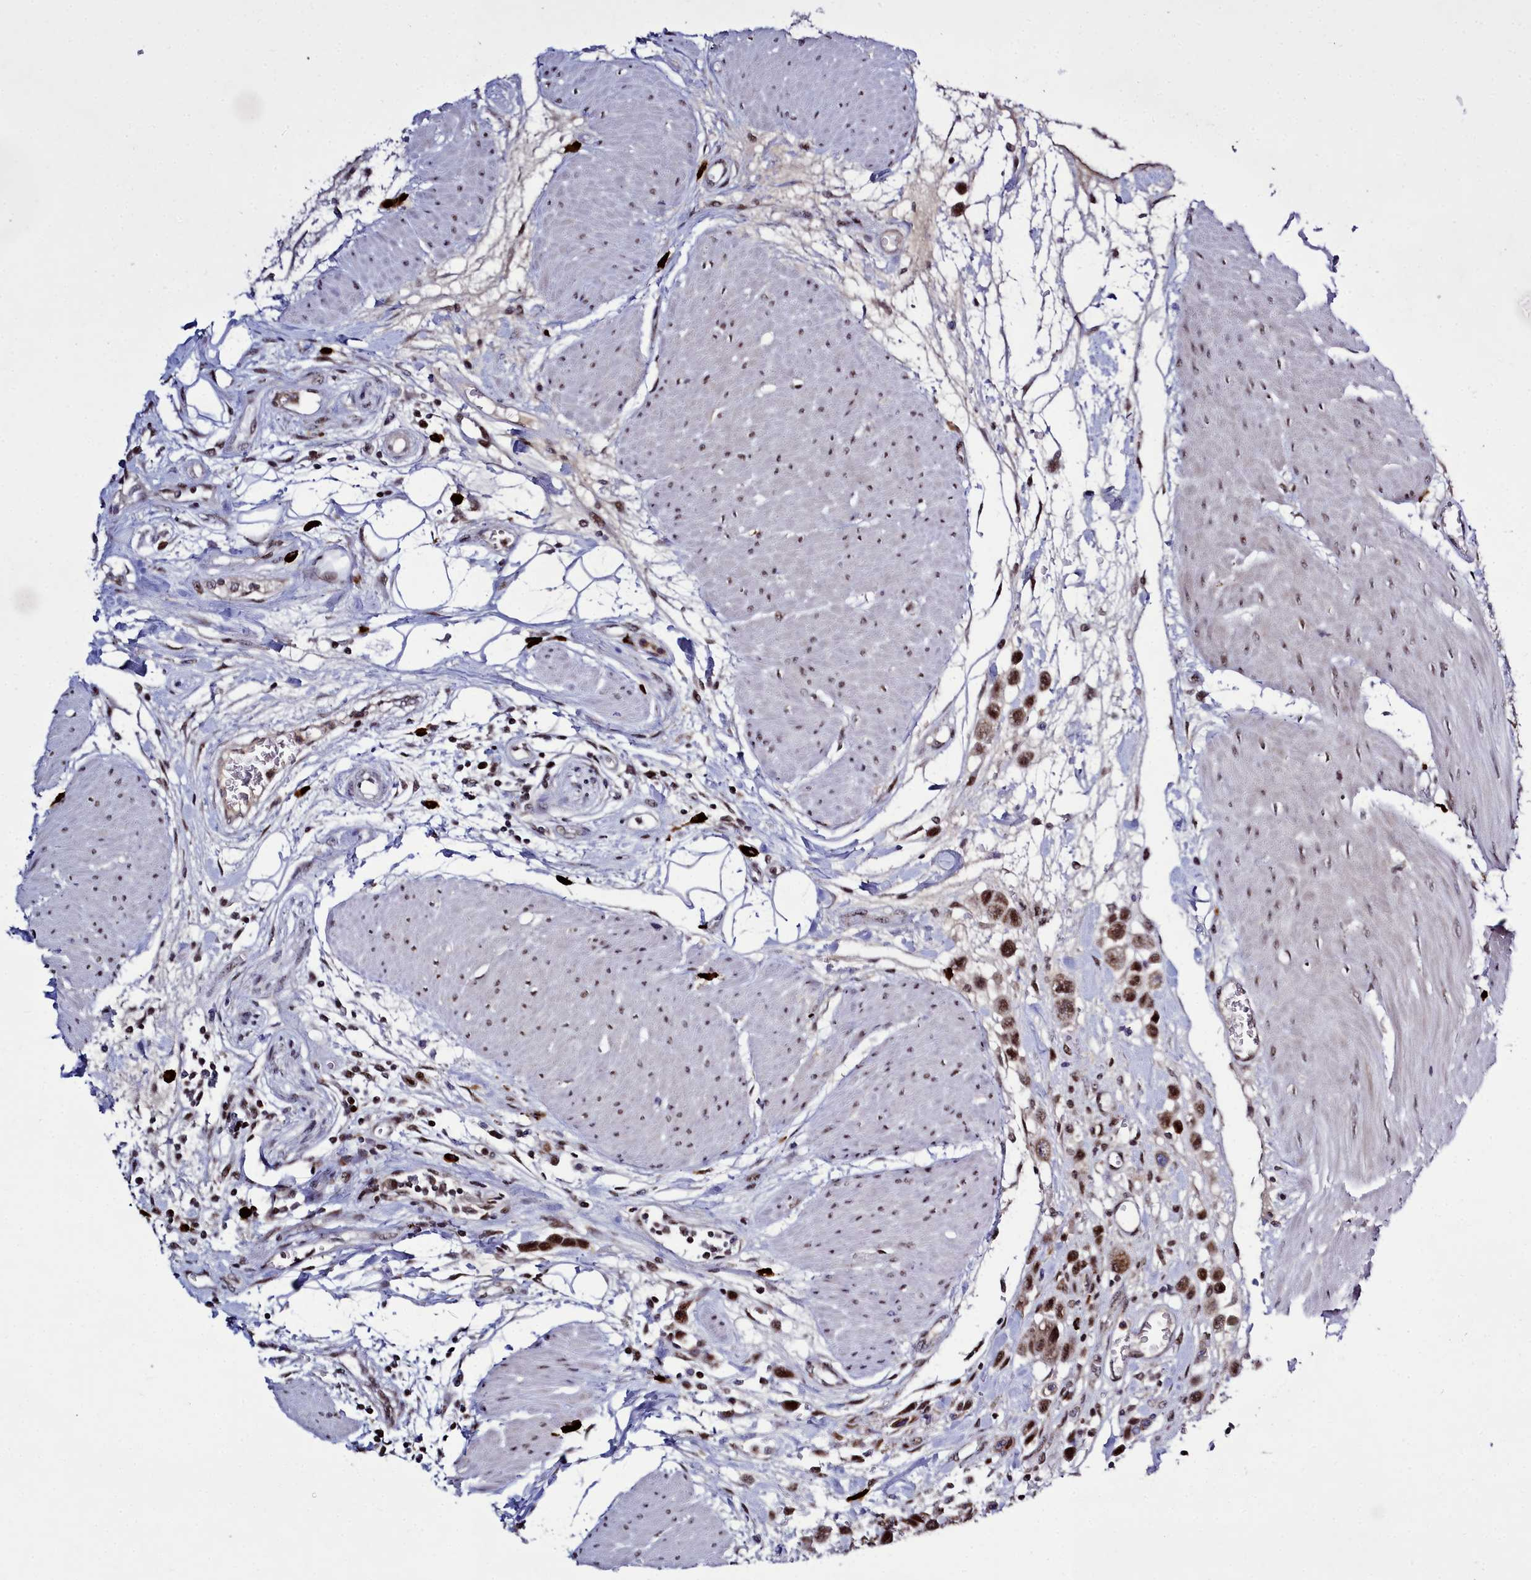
{"staining": {"intensity": "strong", "quantity": ">75%", "location": "nuclear"}, "tissue": "urothelial cancer", "cell_type": "Tumor cells", "image_type": "cancer", "snomed": [{"axis": "morphology", "description": "Urothelial carcinoma, High grade"}, {"axis": "topography", "description": "Urinary bladder"}], "caption": "Immunohistochemical staining of human high-grade urothelial carcinoma shows high levels of strong nuclear positivity in approximately >75% of tumor cells. (DAB IHC with brightfield microscopy, high magnification).", "gene": "POM121L2", "patient": {"sex": "male", "age": 50}}